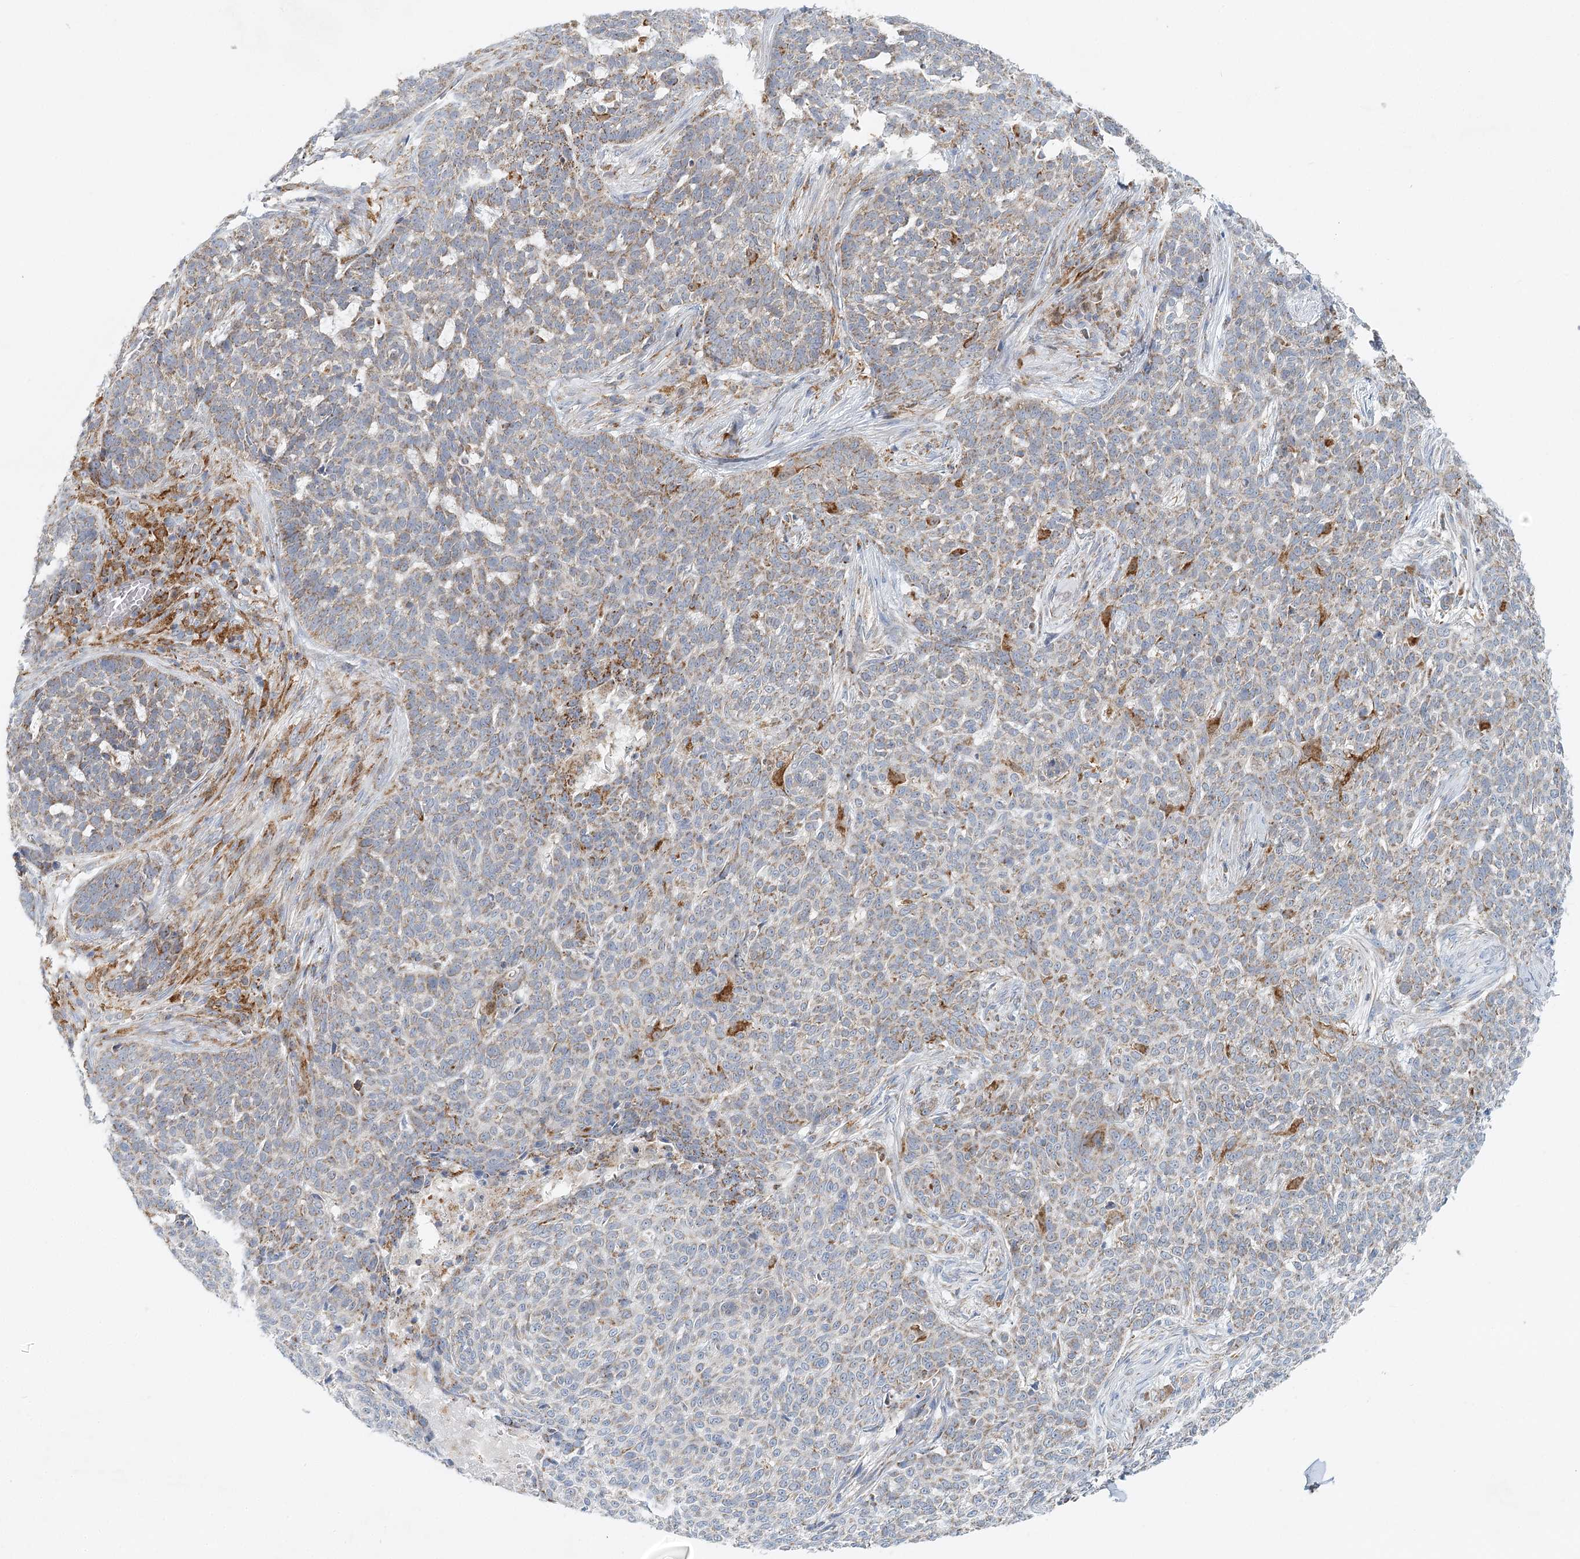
{"staining": {"intensity": "moderate", "quantity": "<25%", "location": "cytoplasmic/membranous"}, "tissue": "skin cancer", "cell_type": "Tumor cells", "image_type": "cancer", "snomed": [{"axis": "morphology", "description": "Basal cell carcinoma"}, {"axis": "topography", "description": "Skin"}], "caption": "High-magnification brightfield microscopy of skin basal cell carcinoma stained with DAB (brown) and counterstained with hematoxylin (blue). tumor cells exhibit moderate cytoplasmic/membranous expression is seen in about<25% of cells.", "gene": "TAS1R1", "patient": {"sex": "male", "age": 85}}